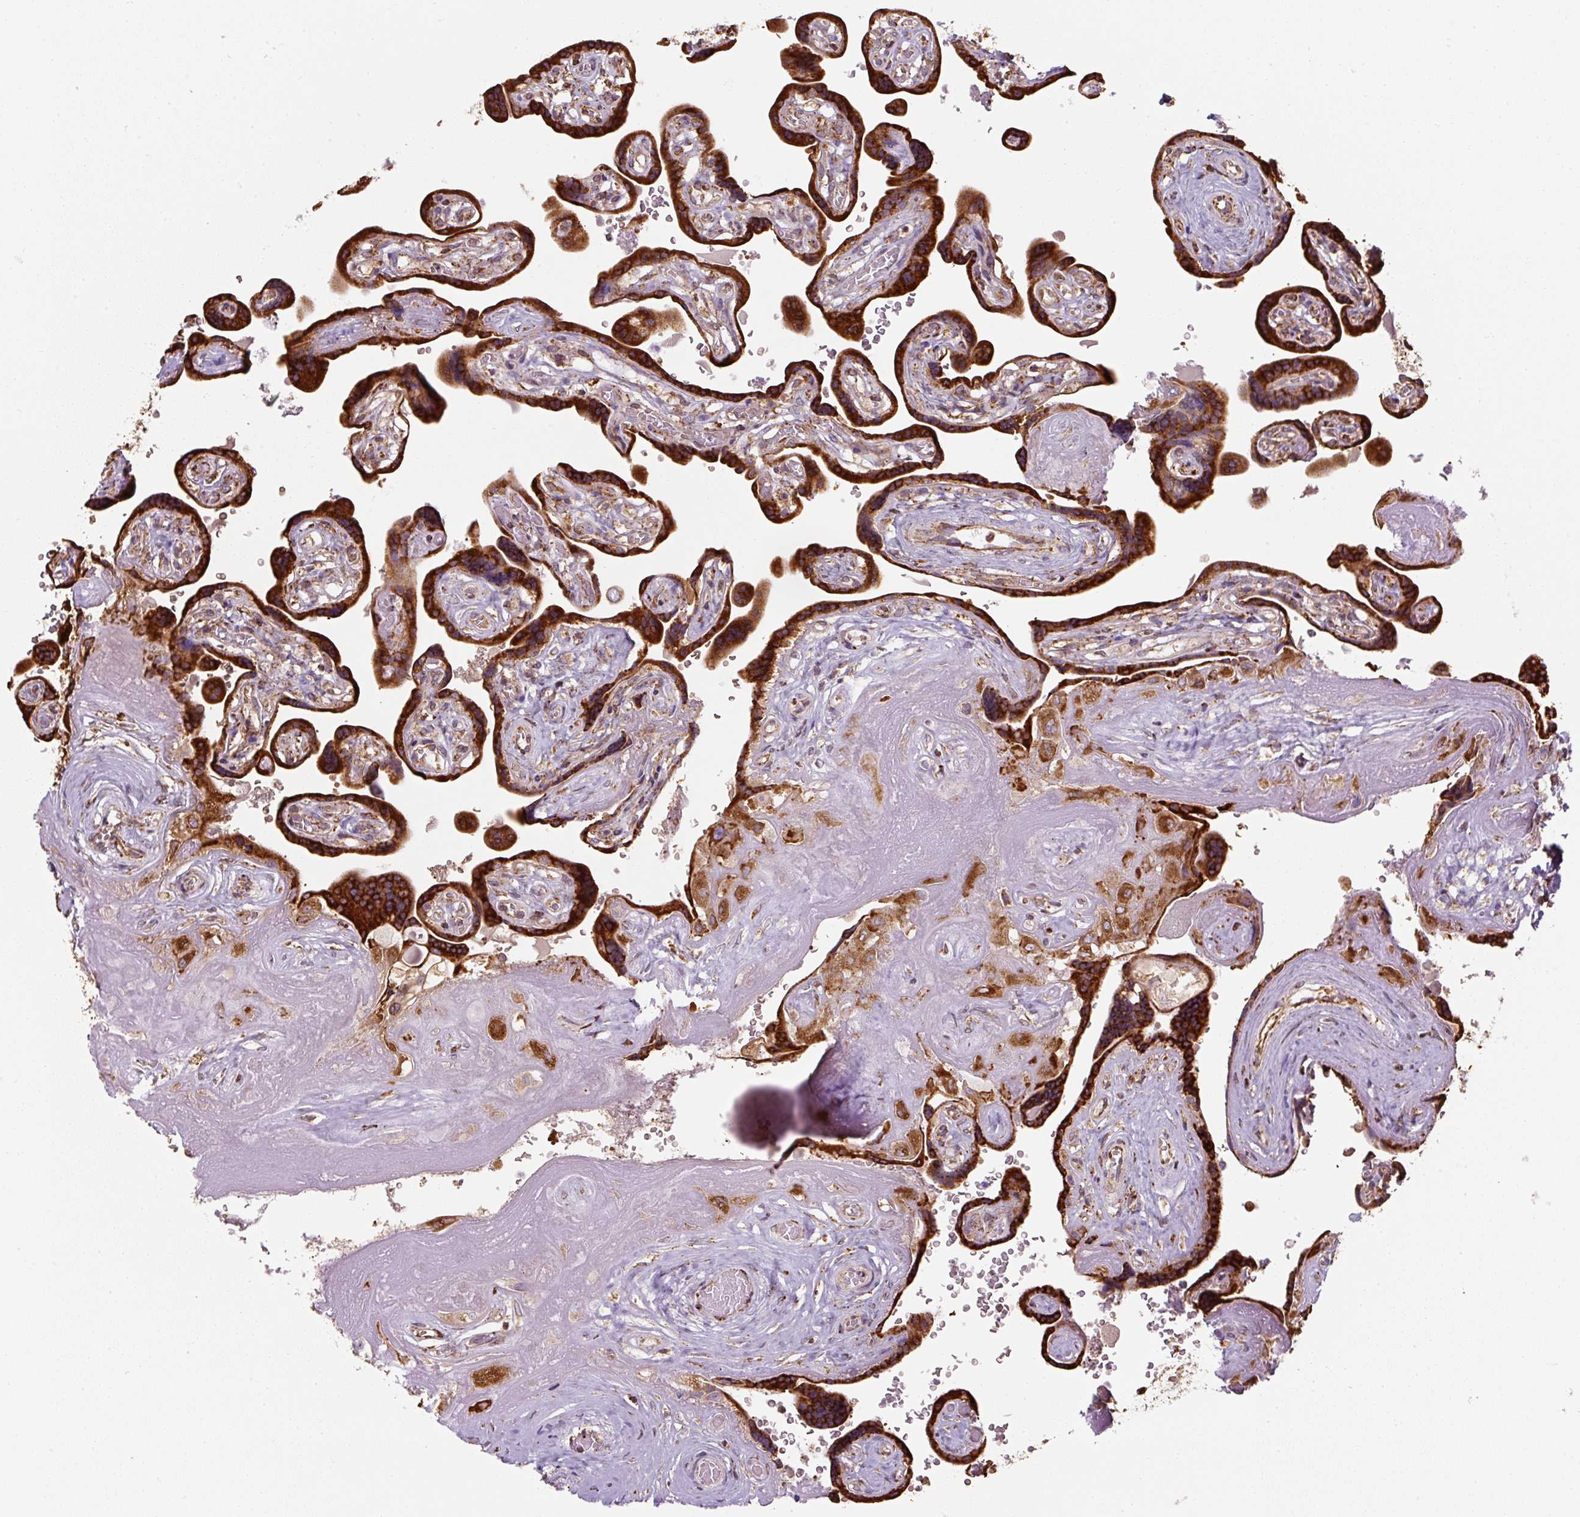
{"staining": {"intensity": "strong", "quantity": ">75%", "location": "cytoplasmic/membranous"}, "tissue": "placenta", "cell_type": "Decidual cells", "image_type": "normal", "snomed": [{"axis": "morphology", "description": "Normal tissue, NOS"}, {"axis": "topography", "description": "Placenta"}], "caption": "Placenta stained with DAB (3,3'-diaminobenzidine) IHC displays high levels of strong cytoplasmic/membranous positivity in about >75% of decidual cells.", "gene": "PRKCSH", "patient": {"sex": "female", "age": 32}}